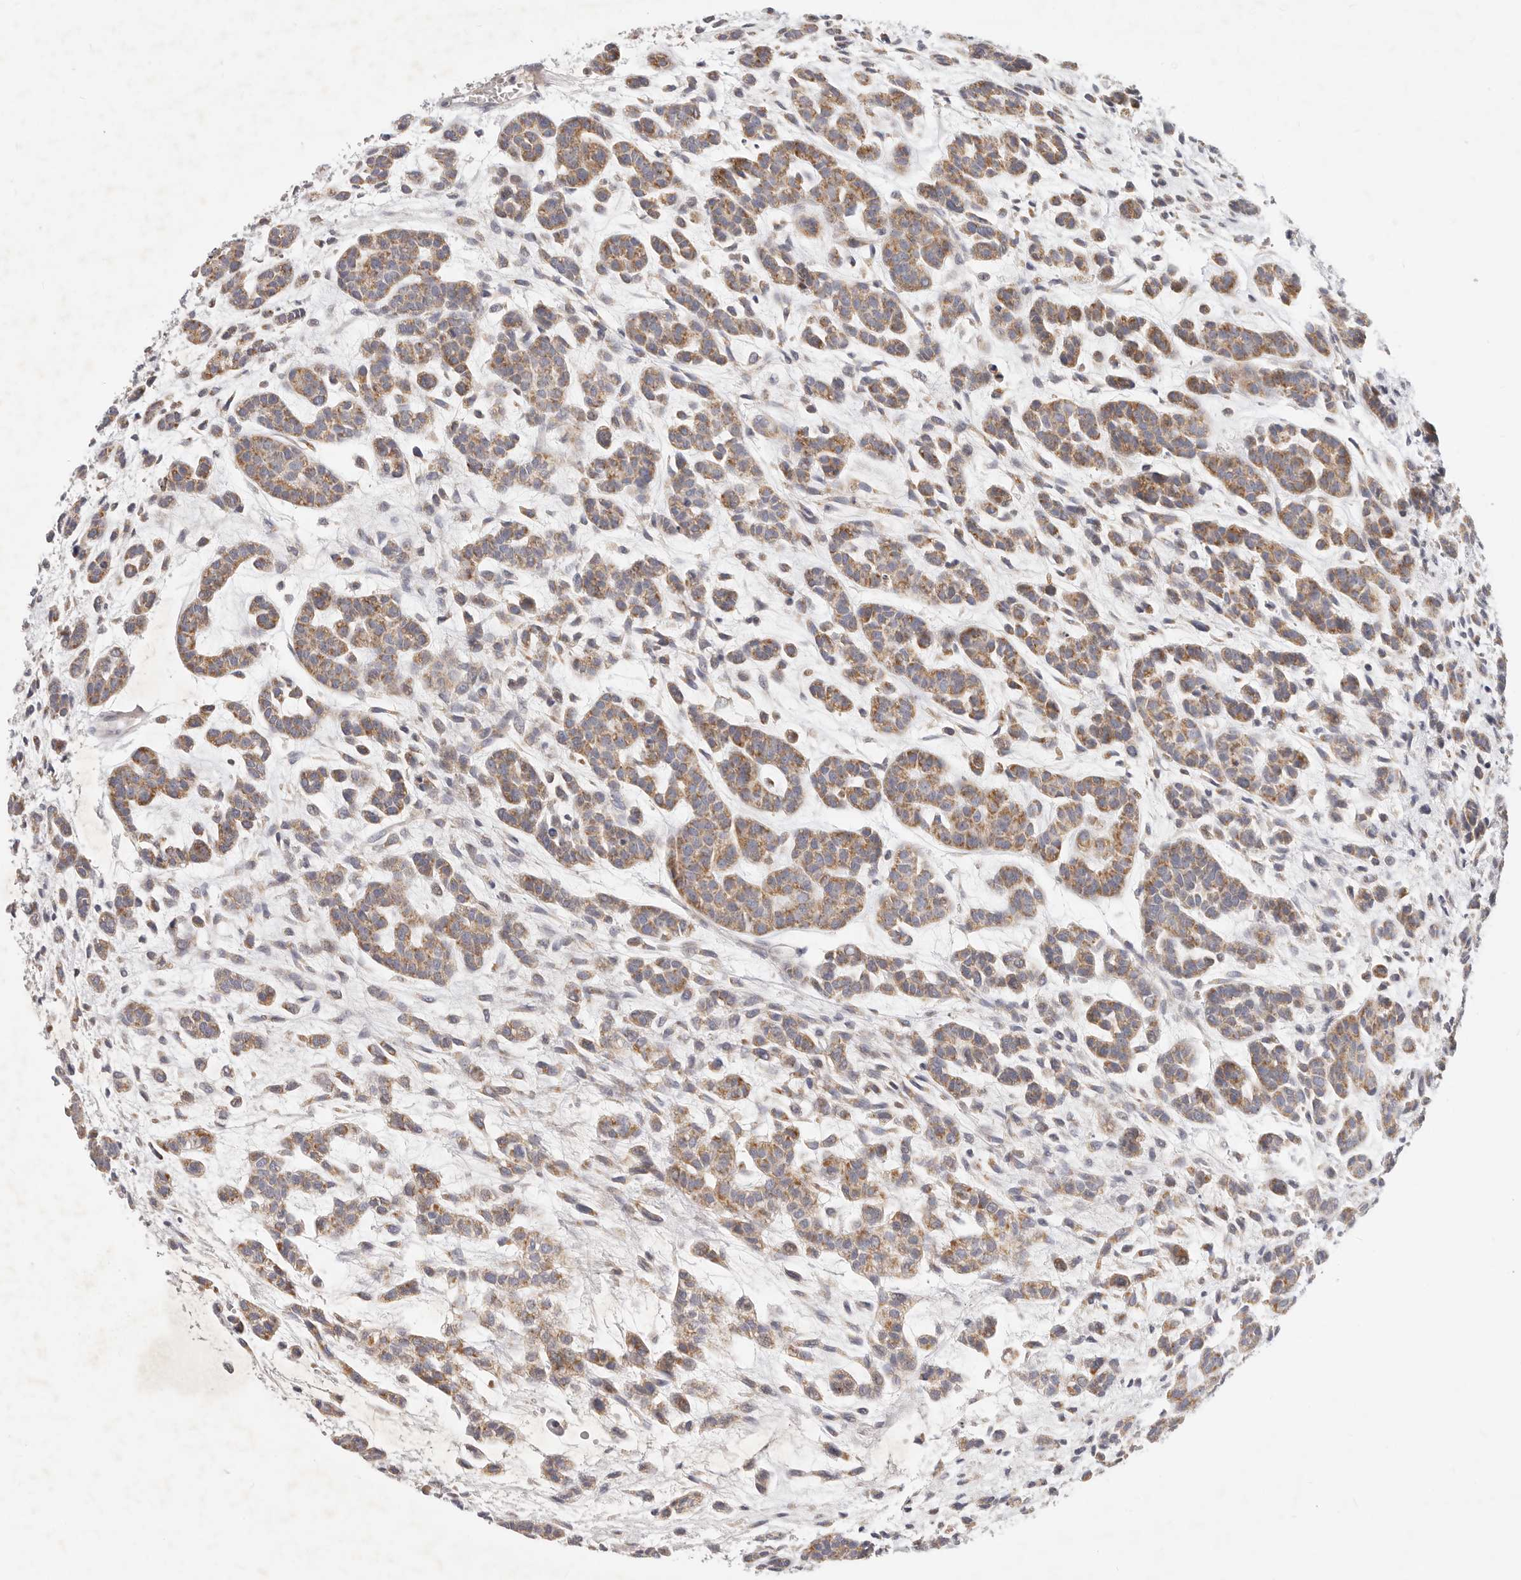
{"staining": {"intensity": "moderate", "quantity": ">75%", "location": "cytoplasmic/membranous"}, "tissue": "head and neck cancer", "cell_type": "Tumor cells", "image_type": "cancer", "snomed": [{"axis": "morphology", "description": "Adenocarcinoma, NOS"}, {"axis": "morphology", "description": "Adenoma, NOS"}, {"axis": "topography", "description": "Head-Neck"}], "caption": "This image displays immunohistochemistry (IHC) staining of human head and neck adenoma, with medium moderate cytoplasmic/membranous staining in approximately >75% of tumor cells.", "gene": "TFB2M", "patient": {"sex": "female", "age": 55}}